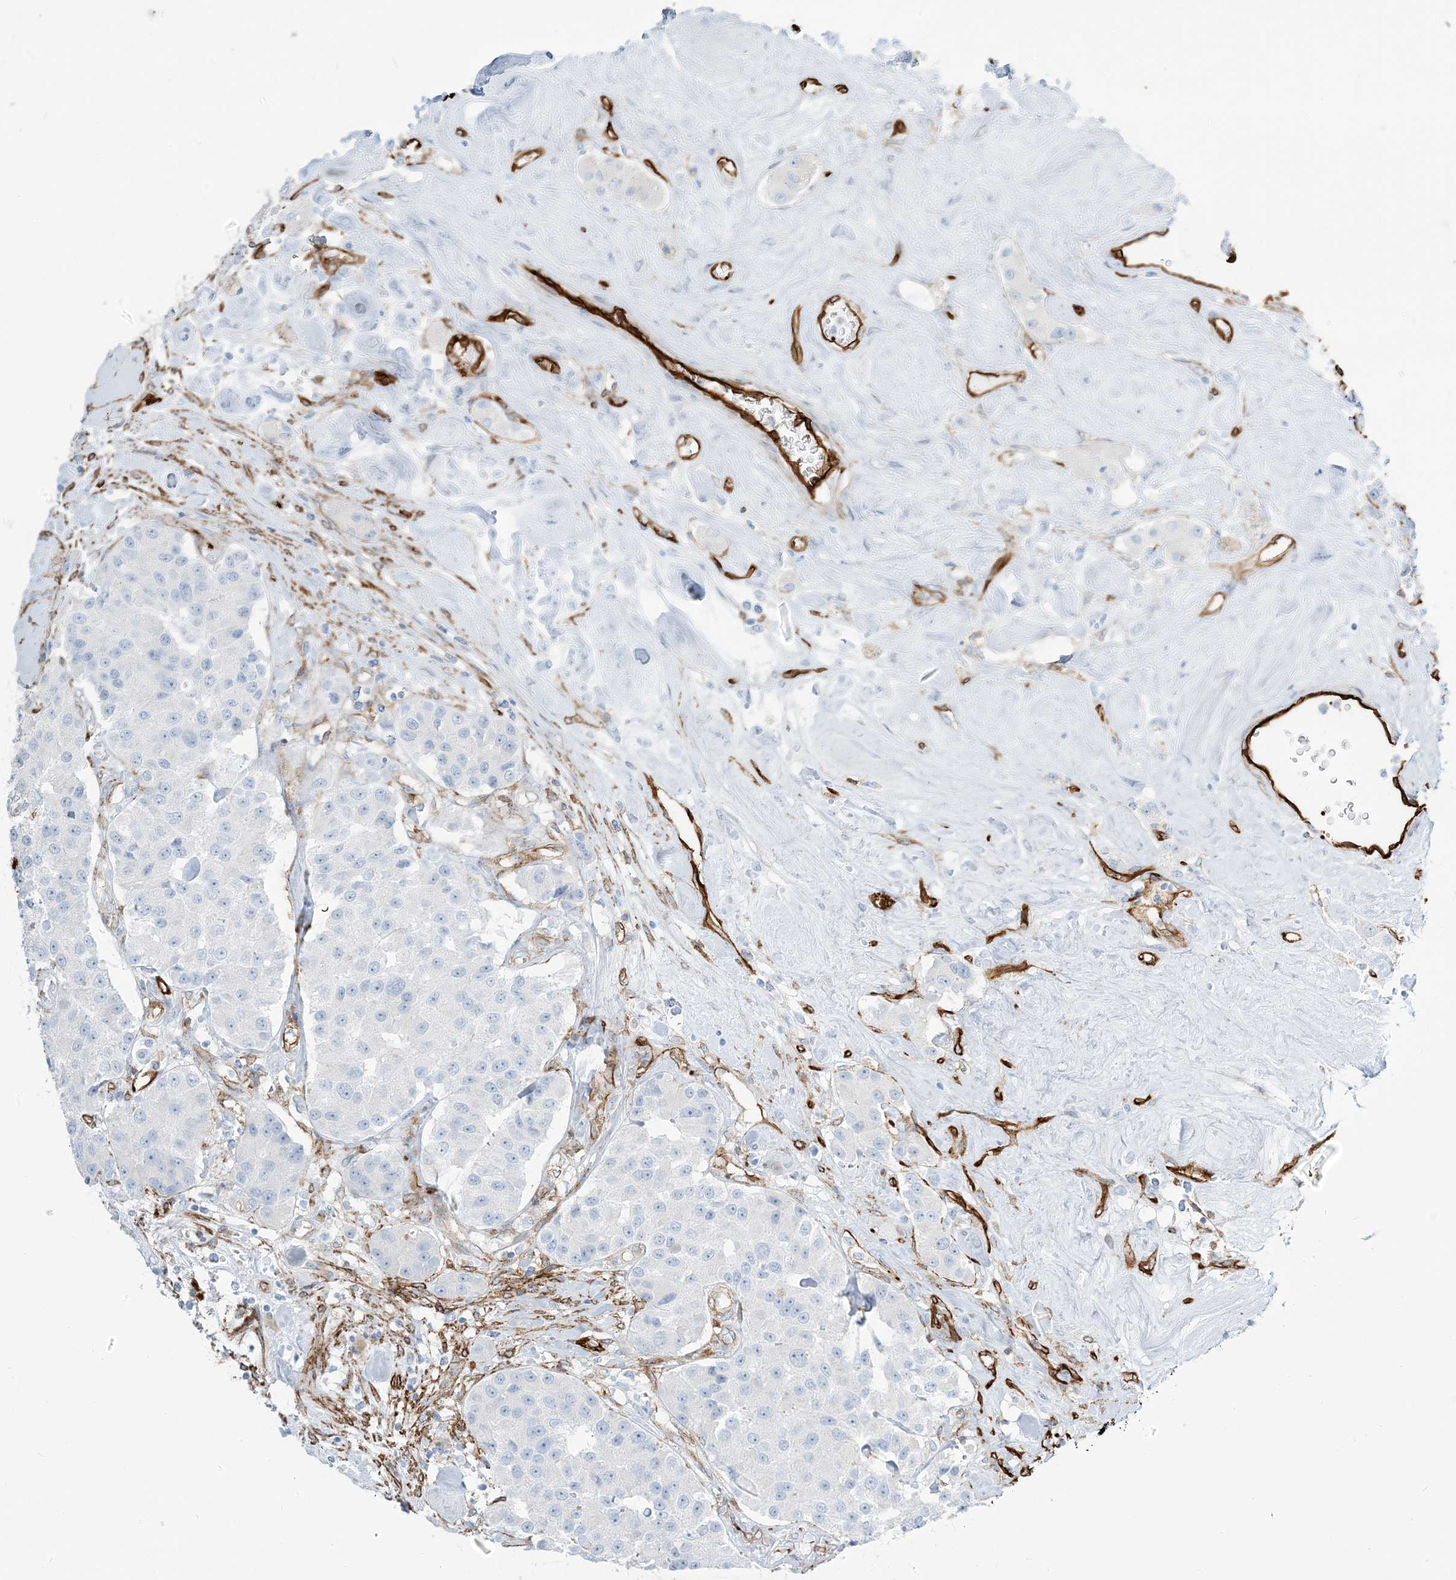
{"staining": {"intensity": "negative", "quantity": "none", "location": "none"}, "tissue": "carcinoid", "cell_type": "Tumor cells", "image_type": "cancer", "snomed": [{"axis": "morphology", "description": "Carcinoid, malignant, NOS"}, {"axis": "topography", "description": "Pancreas"}], "caption": "A high-resolution image shows immunohistochemistry (IHC) staining of carcinoid, which shows no significant expression in tumor cells.", "gene": "EPS8L3", "patient": {"sex": "male", "age": 41}}